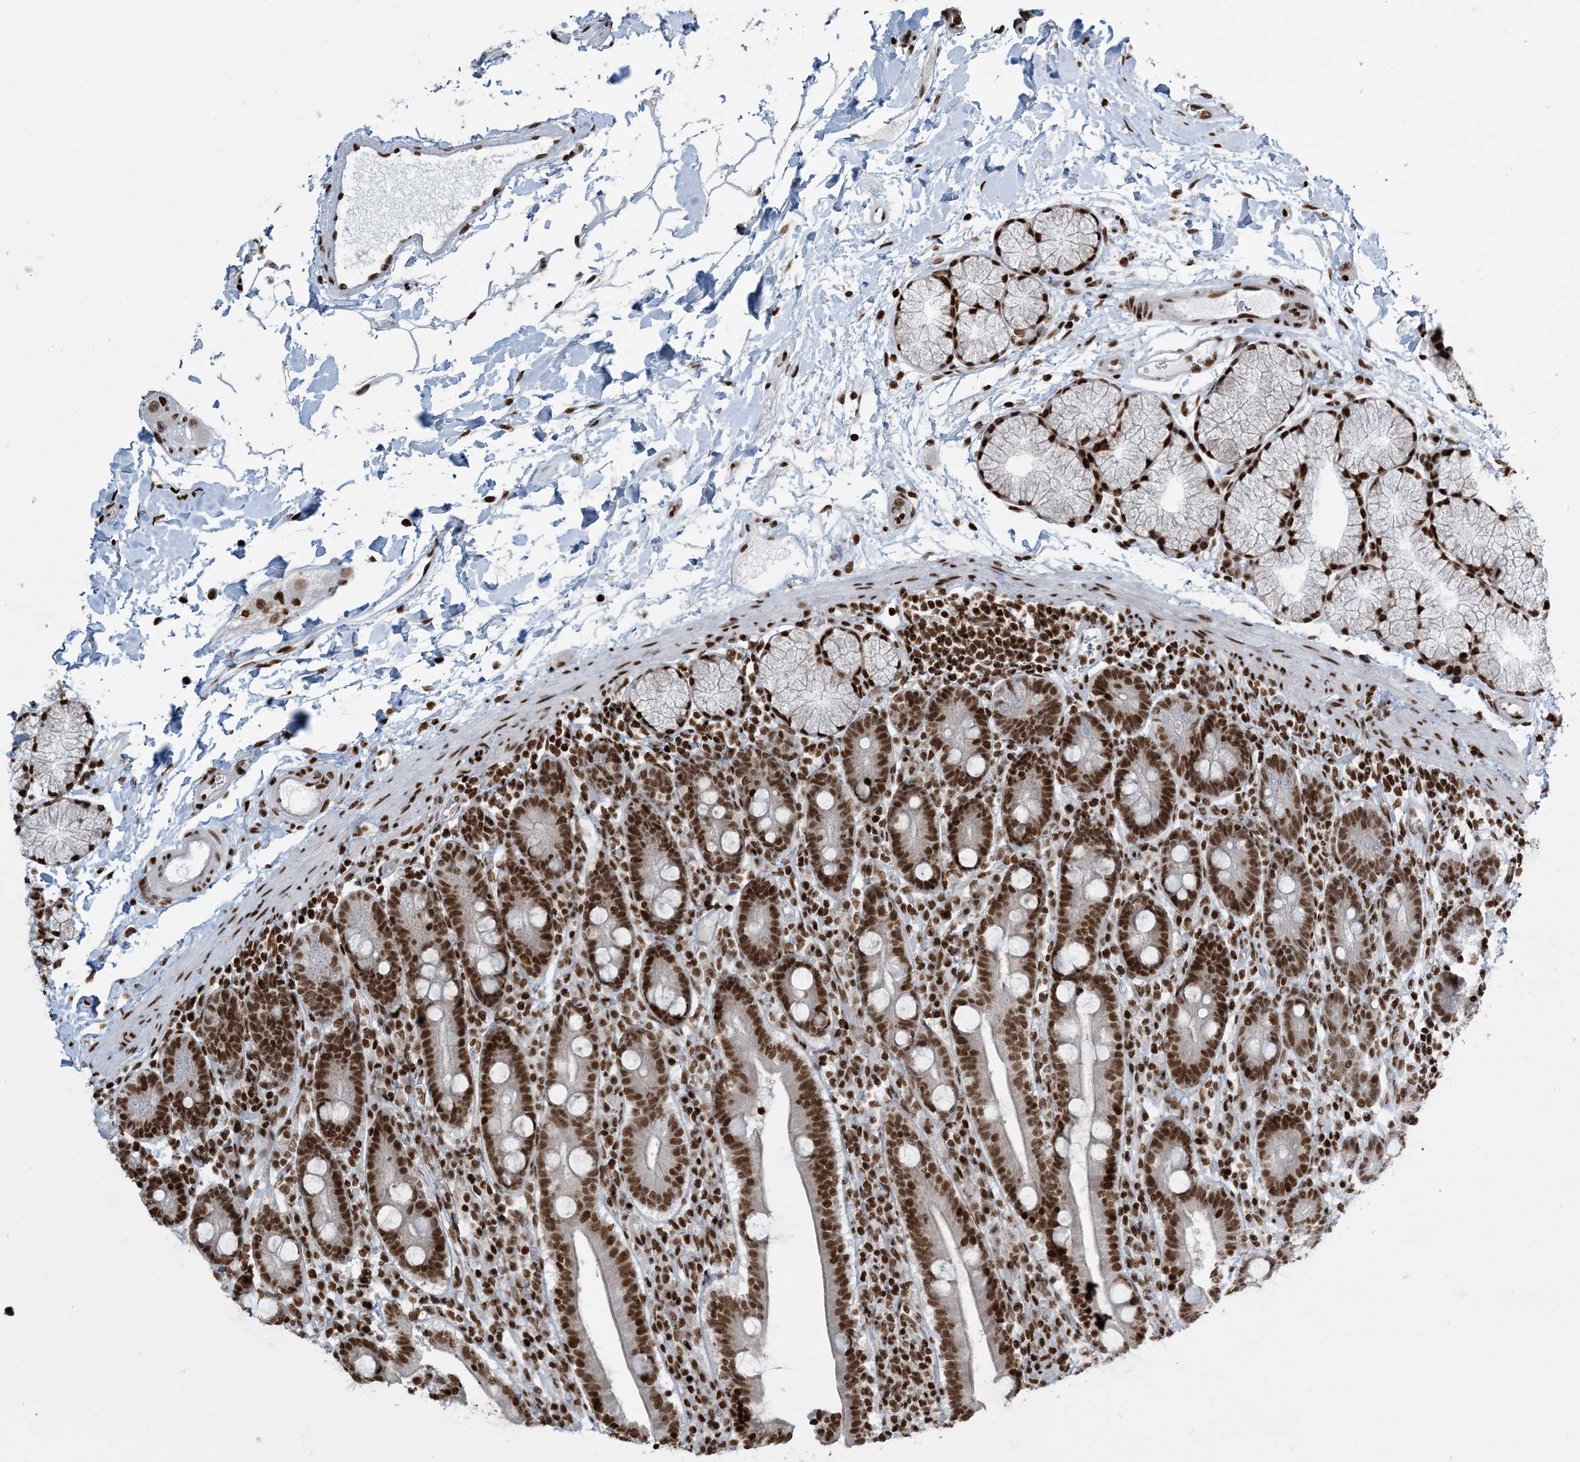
{"staining": {"intensity": "strong", "quantity": ">75%", "location": "nuclear"}, "tissue": "duodenum", "cell_type": "Glandular cells", "image_type": "normal", "snomed": [{"axis": "morphology", "description": "Normal tissue, NOS"}, {"axis": "topography", "description": "Duodenum"}], "caption": "High-power microscopy captured an immunohistochemistry (IHC) micrograph of benign duodenum, revealing strong nuclear expression in about >75% of glandular cells. The protein is stained brown, and the nuclei are stained in blue (DAB IHC with brightfield microscopy, high magnification).", "gene": "H3", "patient": {"sex": "male", "age": 35}}